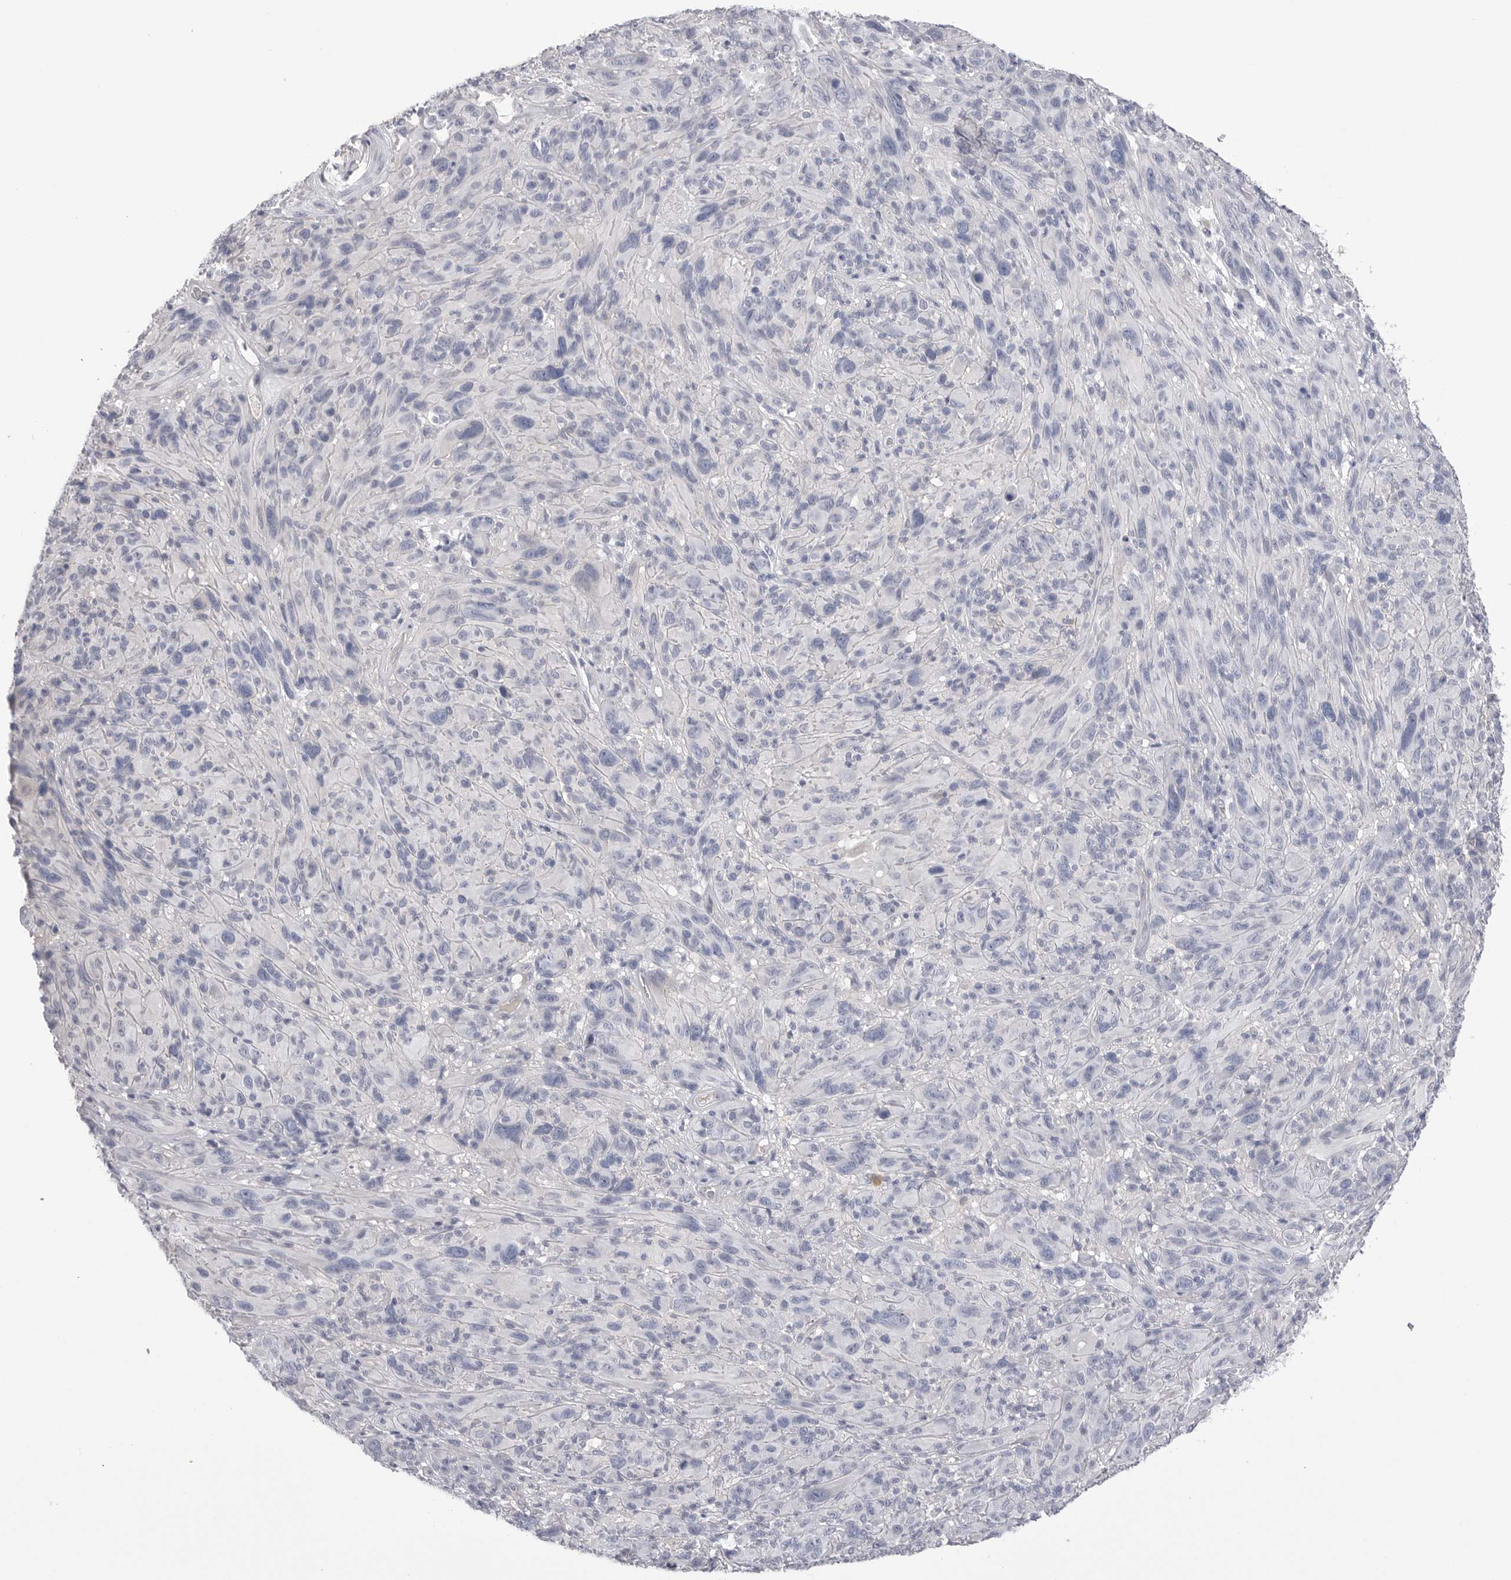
{"staining": {"intensity": "negative", "quantity": "none", "location": "none"}, "tissue": "melanoma", "cell_type": "Tumor cells", "image_type": "cancer", "snomed": [{"axis": "morphology", "description": "Malignant melanoma, NOS"}, {"axis": "topography", "description": "Skin of head"}], "caption": "An IHC histopathology image of melanoma is shown. There is no staining in tumor cells of melanoma. (DAB immunohistochemistry with hematoxylin counter stain).", "gene": "DLGAP3", "patient": {"sex": "male", "age": 96}}